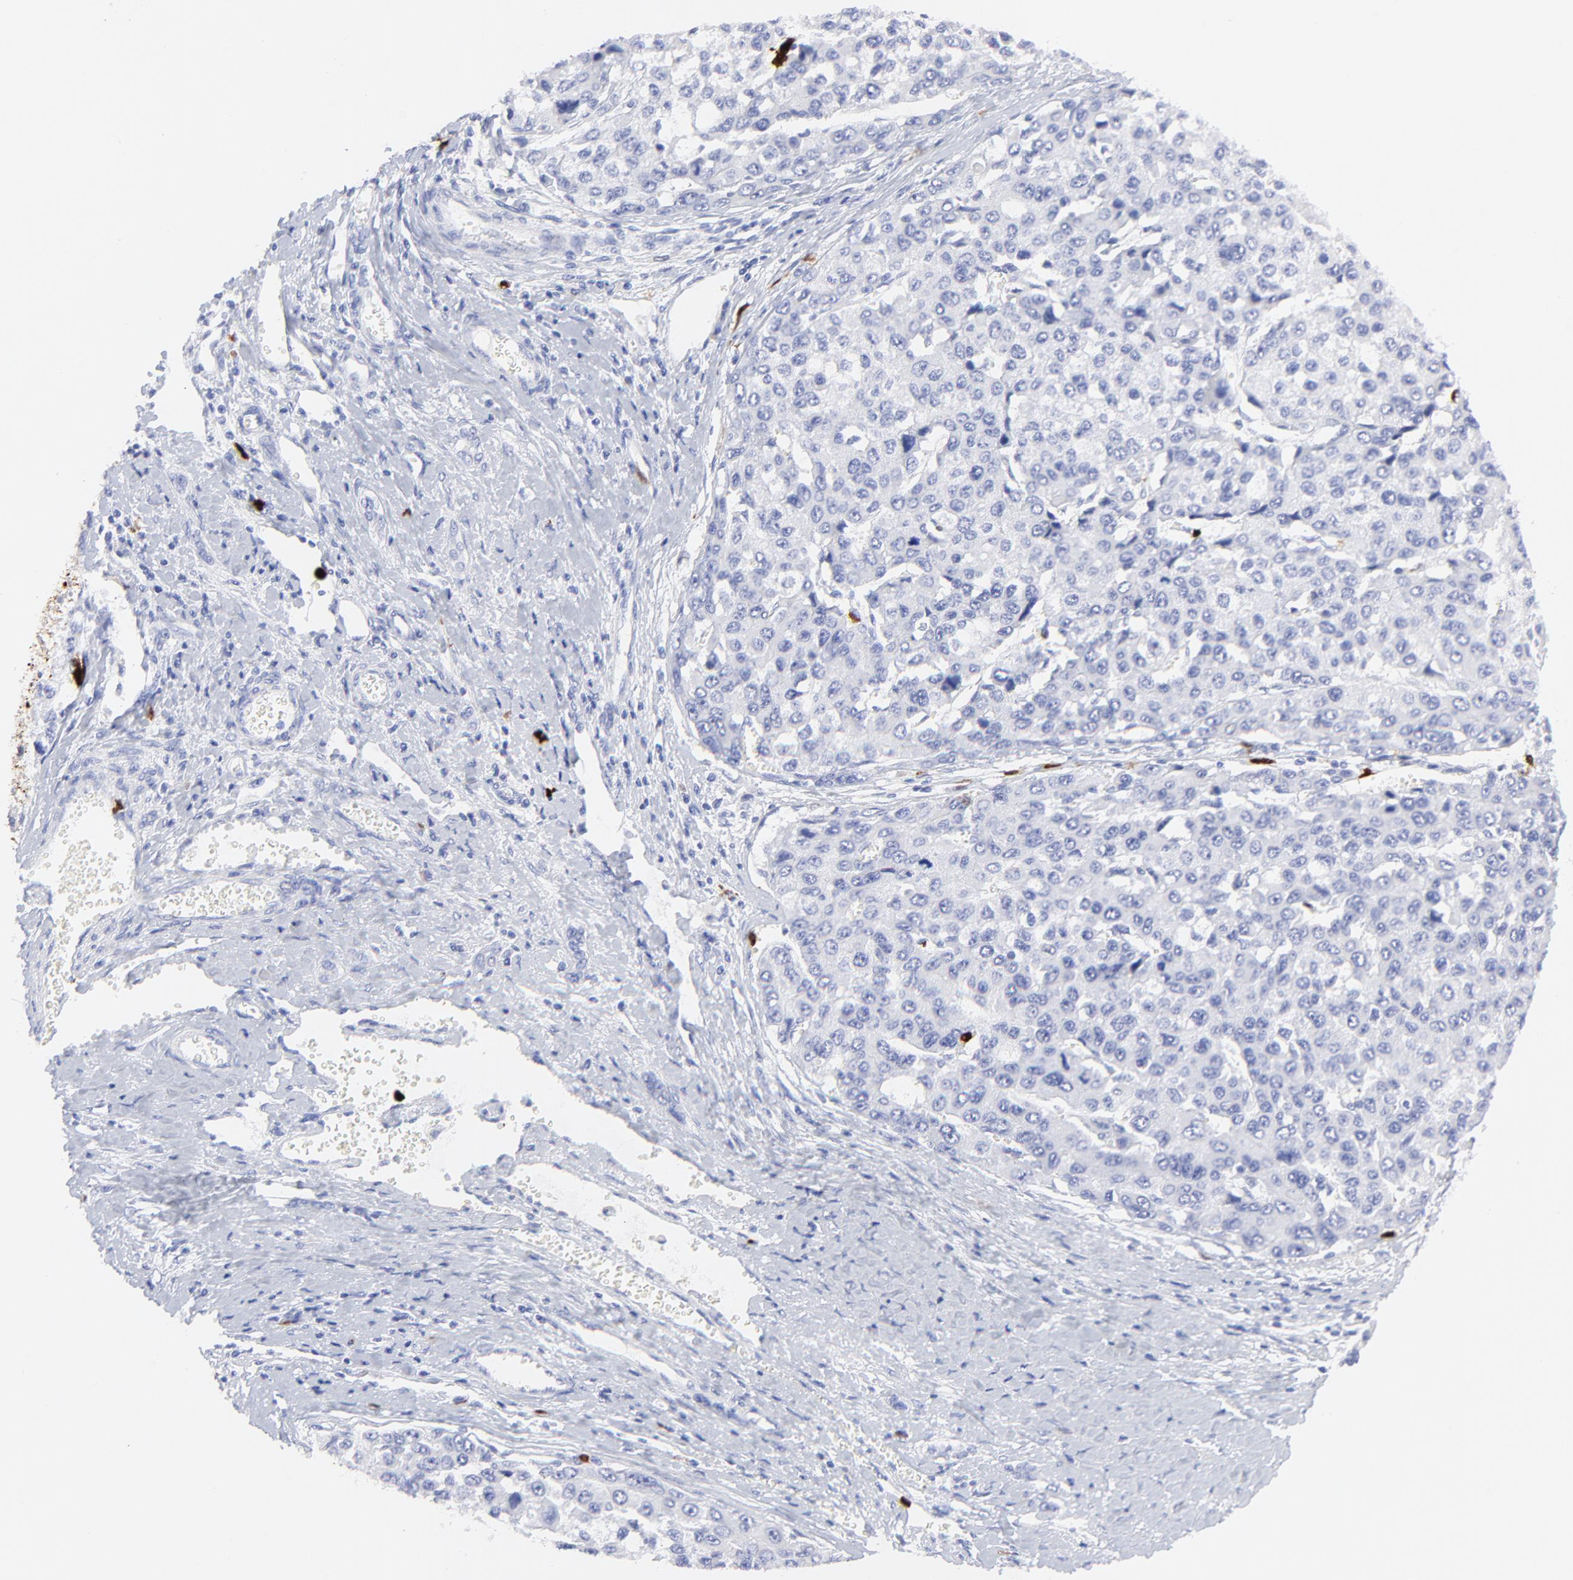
{"staining": {"intensity": "negative", "quantity": "none", "location": "none"}, "tissue": "liver cancer", "cell_type": "Tumor cells", "image_type": "cancer", "snomed": [{"axis": "morphology", "description": "Carcinoma, Hepatocellular, NOS"}, {"axis": "topography", "description": "Liver"}], "caption": "Human liver cancer stained for a protein using immunohistochemistry displays no expression in tumor cells.", "gene": "S100A12", "patient": {"sex": "female", "age": 66}}